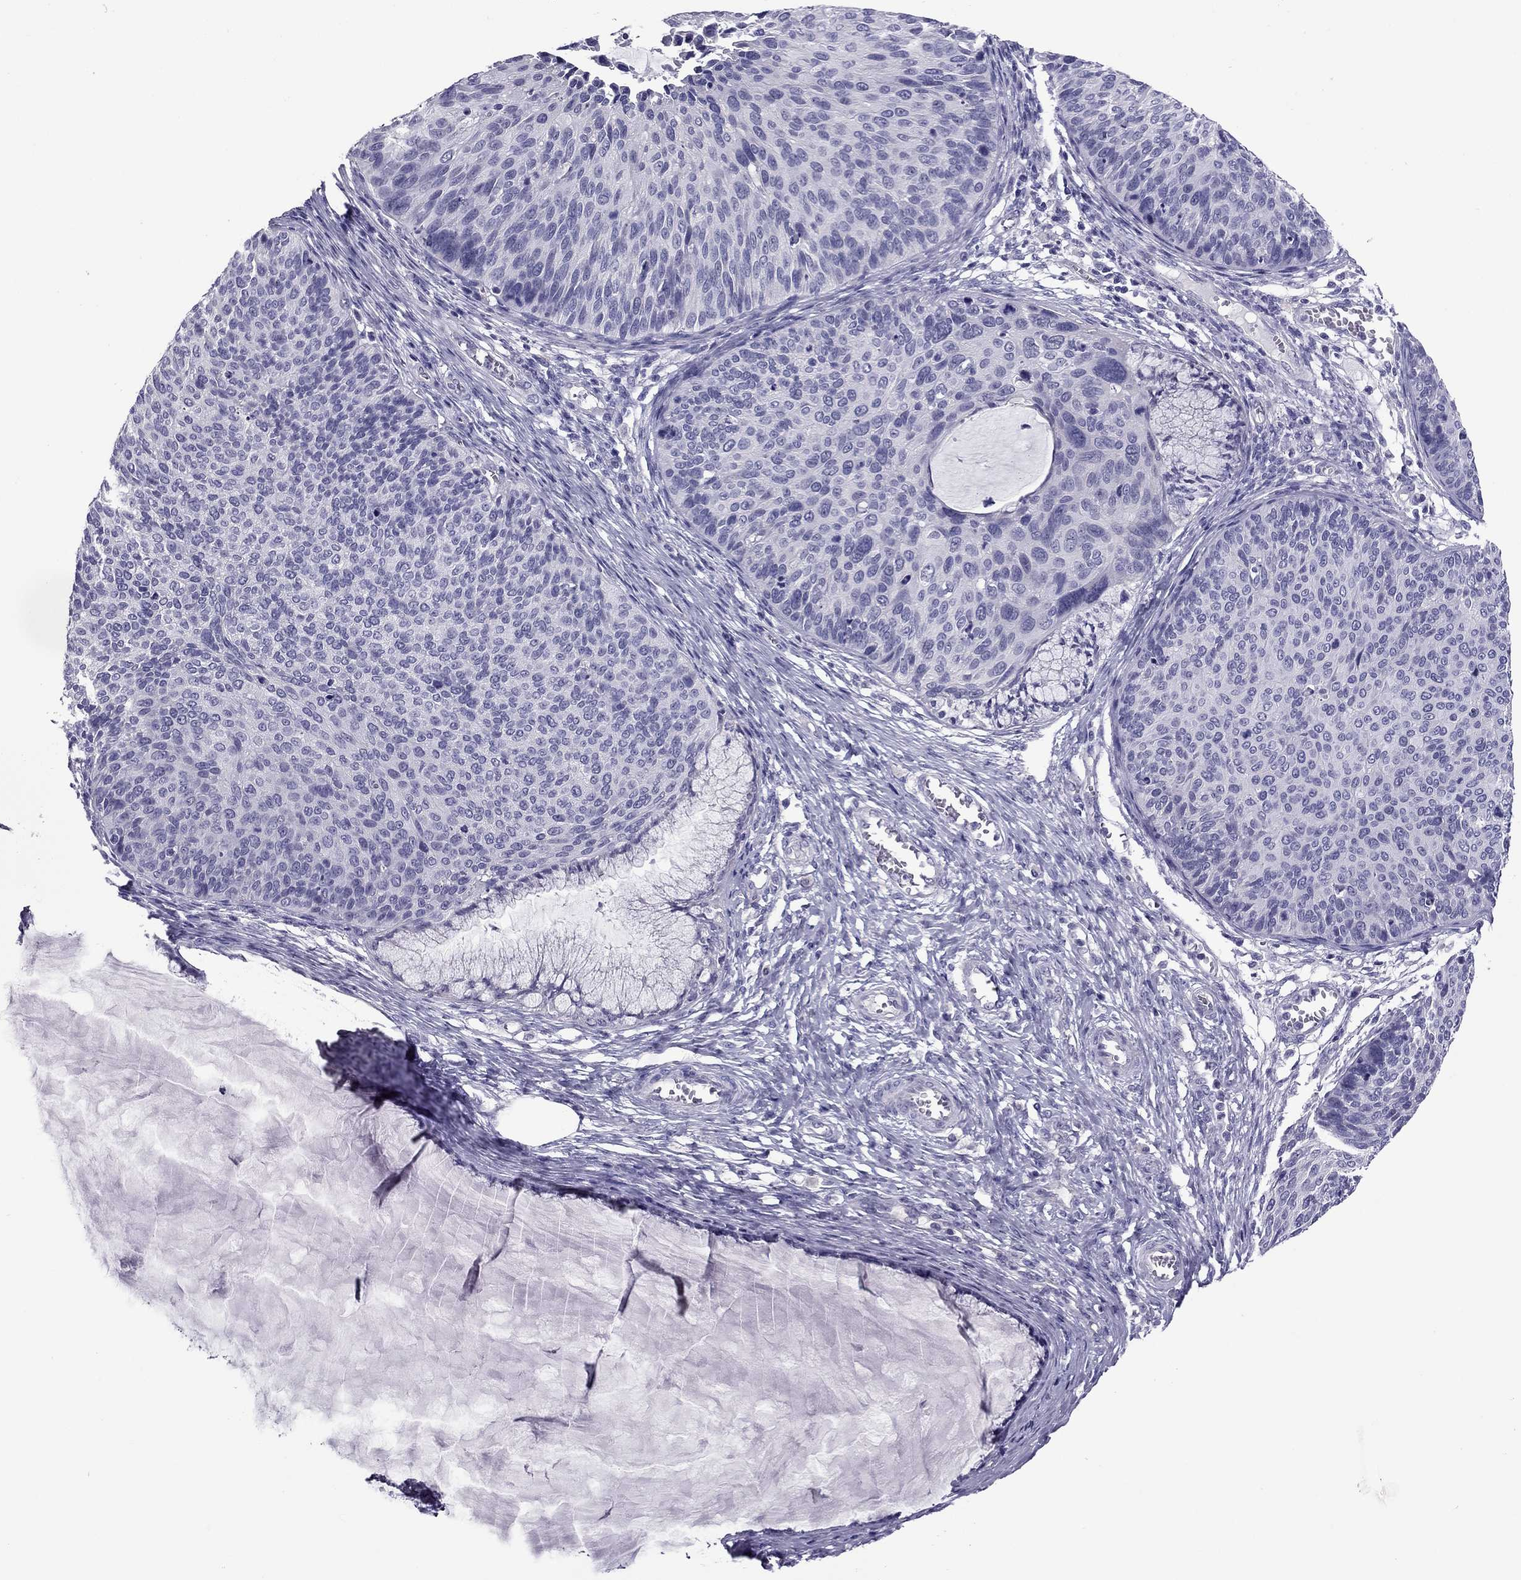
{"staining": {"intensity": "negative", "quantity": "none", "location": "none"}, "tissue": "cervical cancer", "cell_type": "Tumor cells", "image_type": "cancer", "snomed": [{"axis": "morphology", "description": "Squamous cell carcinoma, NOS"}, {"axis": "topography", "description": "Cervix"}], "caption": "IHC of human squamous cell carcinoma (cervical) demonstrates no staining in tumor cells. (Immunohistochemistry (ihc), brightfield microscopy, high magnification).", "gene": "PDE6A", "patient": {"sex": "female", "age": 36}}